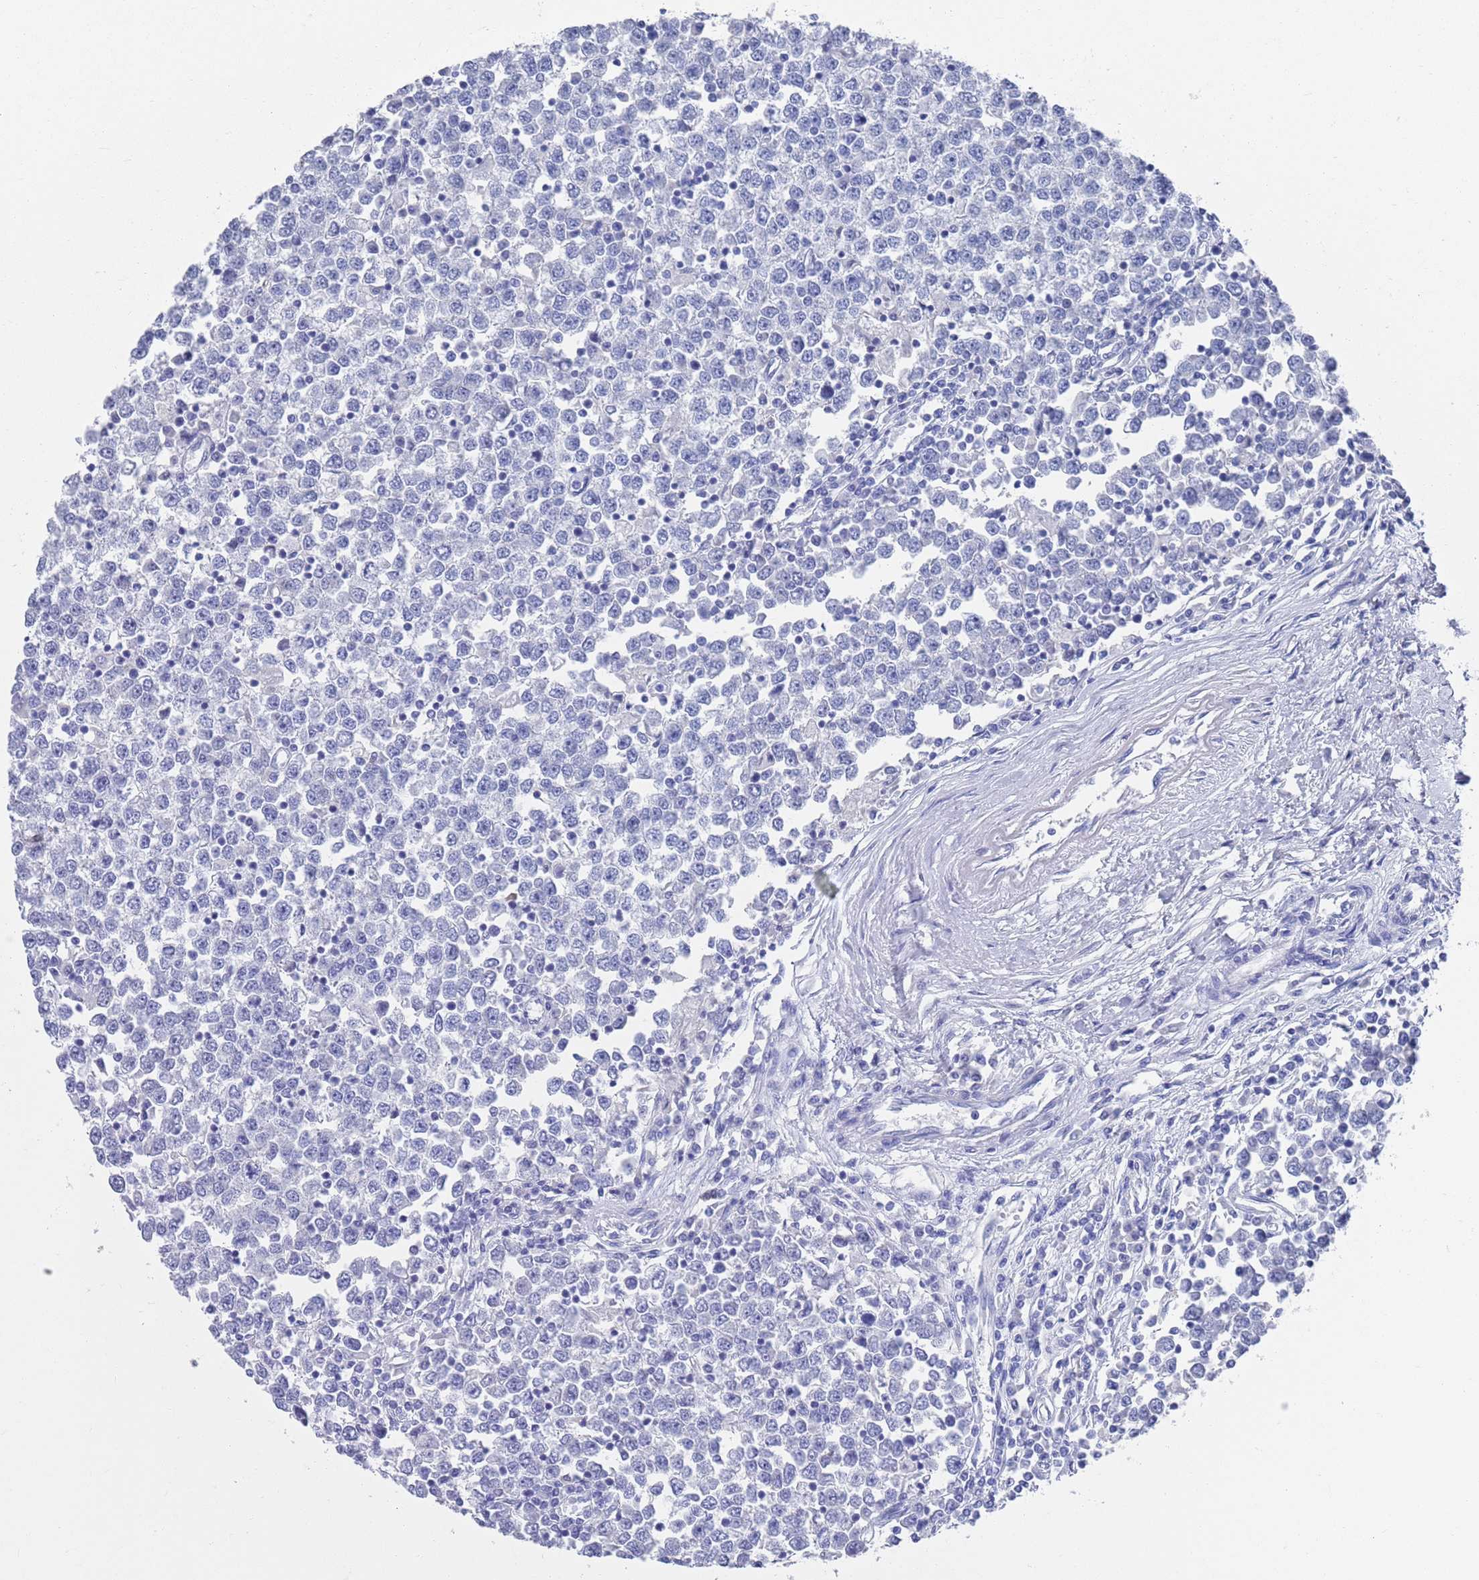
{"staining": {"intensity": "negative", "quantity": "none", "location": "none"}, "tissue": "testis cancer", "cell_type": "Tumor cells", "image_type": "cancer", "snomed": [{"axis": "morphology", "description": "Seminoma, NOS"}, {"axis": "topography", "description": "Testis"}], "caption": "A micrograph of testis cancer (seminoma) stained for a protein reveals no brown staining in tumor cells.", "gene": "MTMR2", "patient": {"sex": "male", "age": 65}}